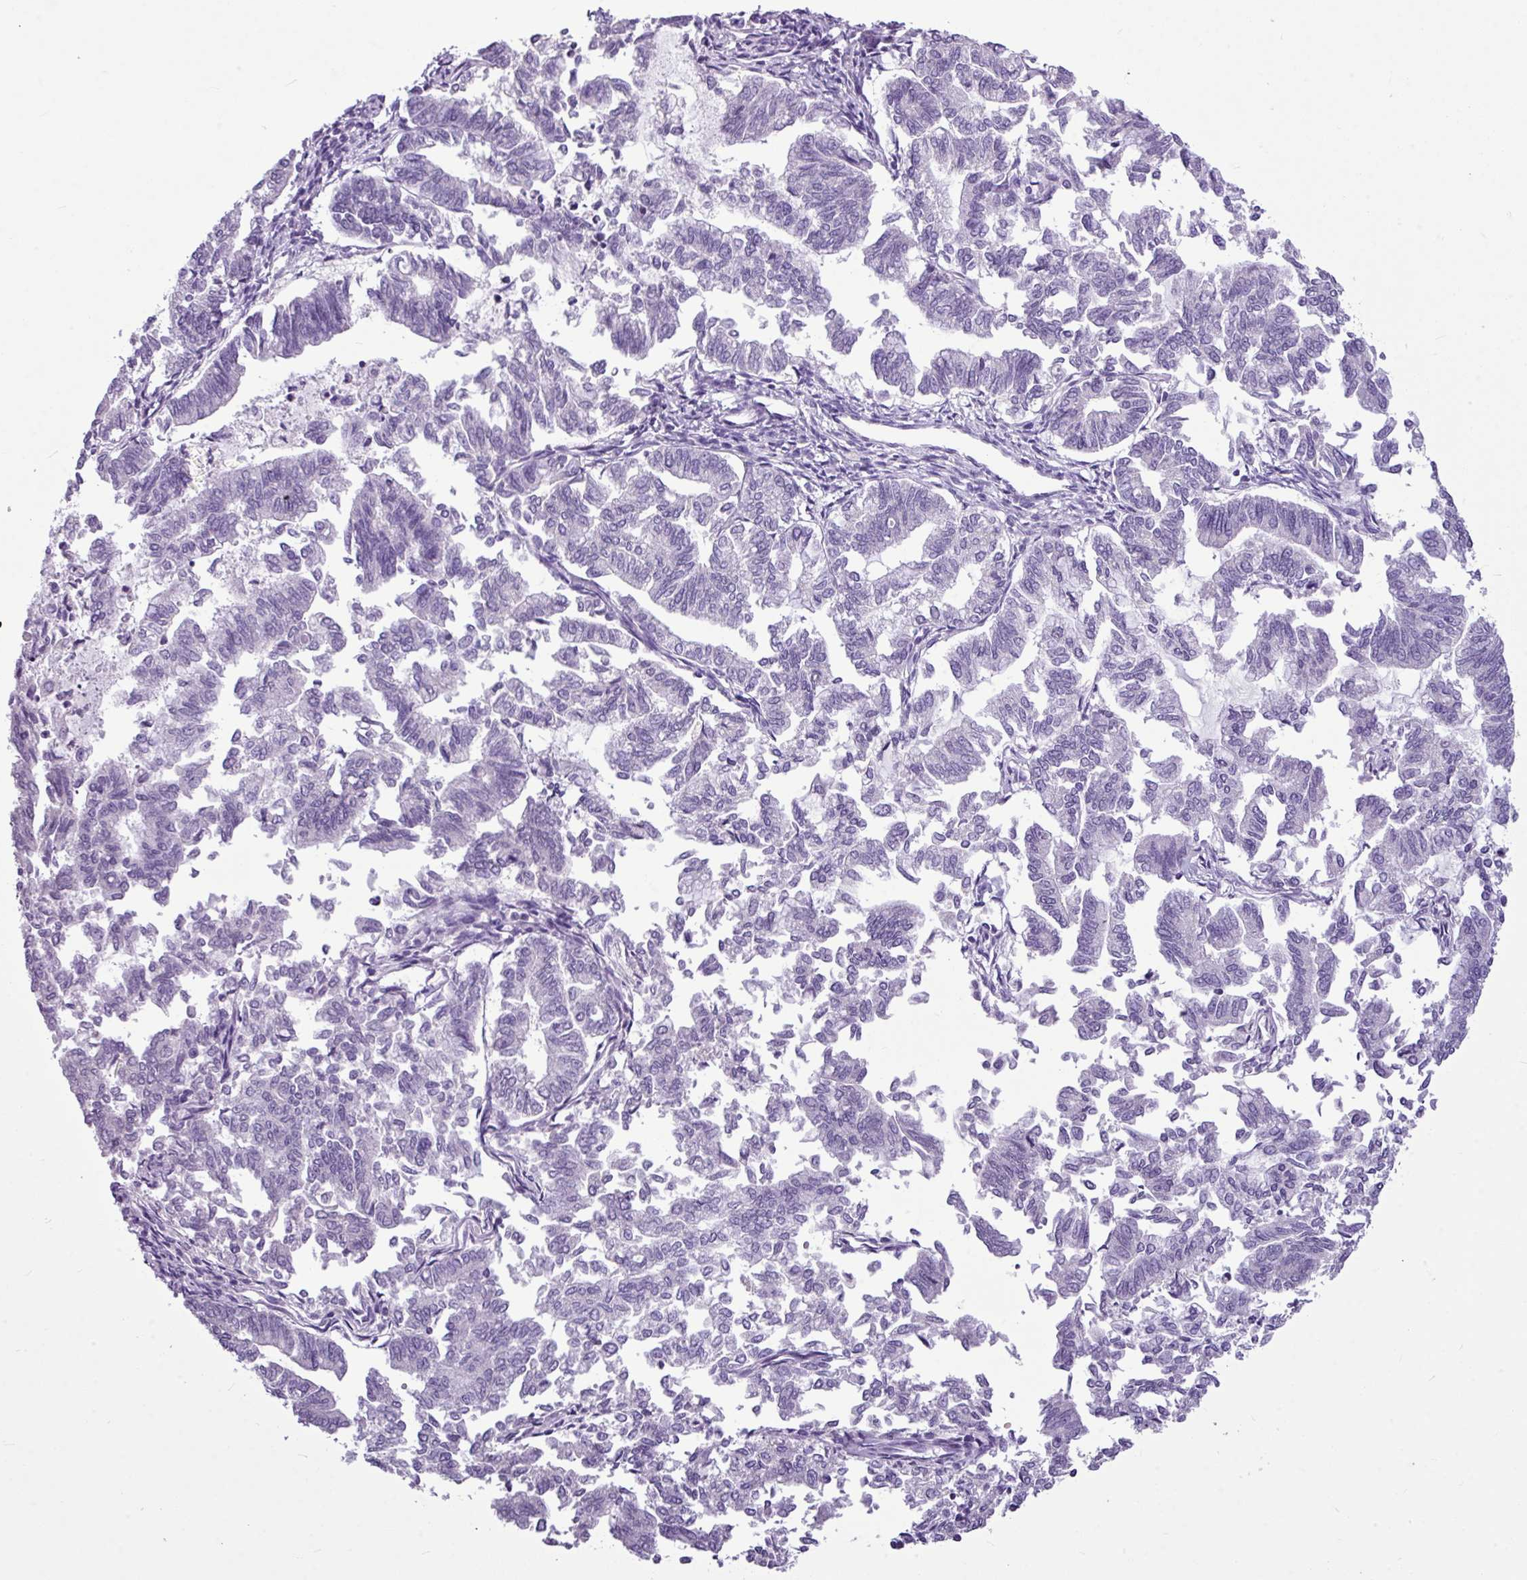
{"staining": {"intensity": "negative", "quantity": "none", "location": "none"}, "tissue": "endometrial cancer", "cell_type": "Tumor cells", "image_type": "cancer", "snomed": [{"axis": "morphology", "description": "Adenocarcinoma, NOS"}, {"axis": "topography", "description": "Endometrium"}], "caption": "The photomicrograph exhibits no staining of tumor cells in endometrial cancer.", "gene": "IL17A", "patient": {"sex": "female", "age": 79}}